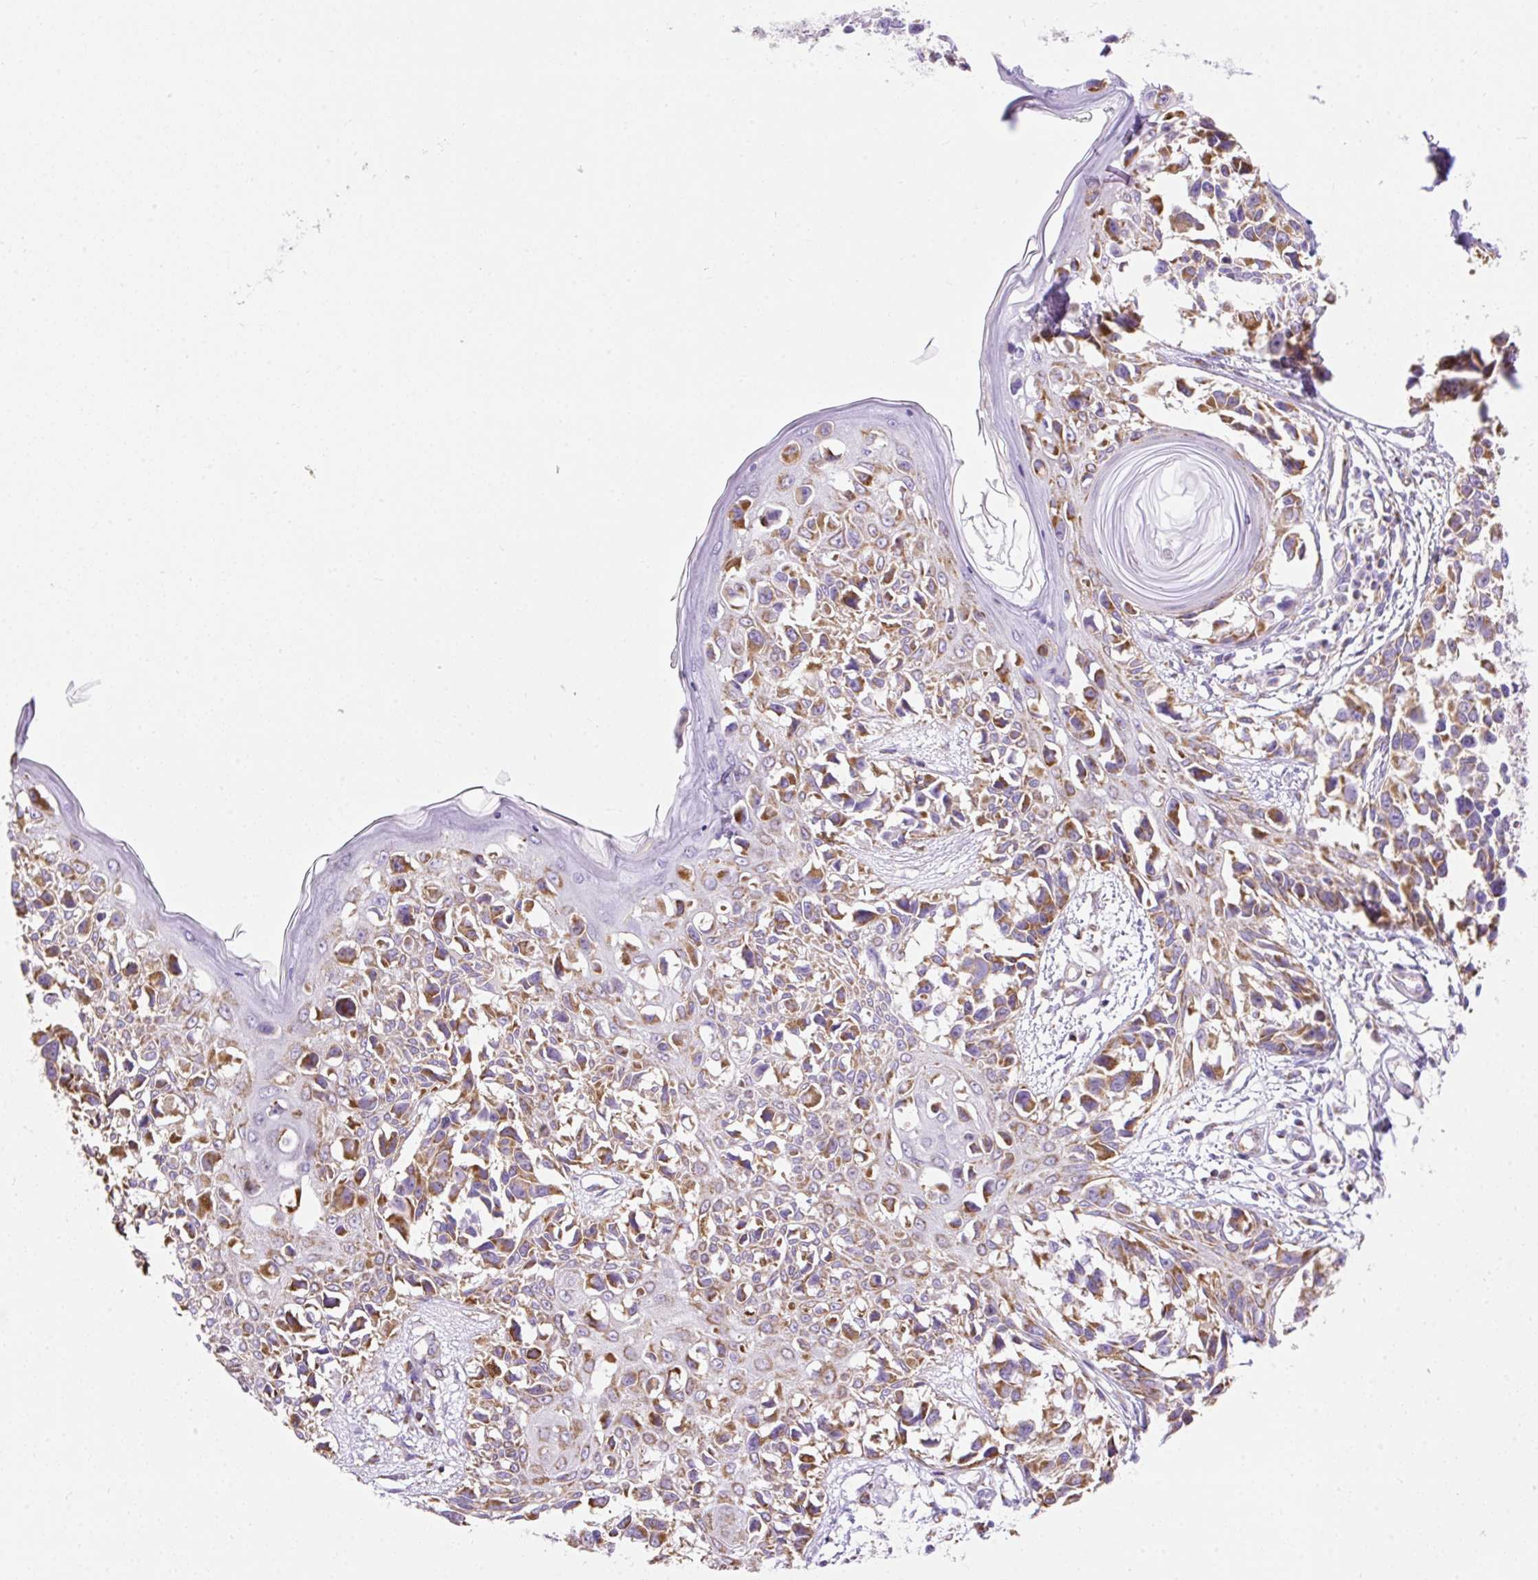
{"staining": {"intensity": "moderate", "quantity": ">75%", "location": "cytoplasmic/membranous"}, "tissue": "melanoma", "cell_type": "Tumor cells", "image_type": "cancer", "snomed": [{"axis": "morphology", "description": "Malignant melanoma, NOS"}, {"axis": "topography", "description": "Skin"}], "caption": "A medium amount of moderate cytoplasmic/membranous positivity is present in approximately >75% of tumor cells in melanoma tissue. The staining was performed using DAB (3,3'-diaminobenzidine) to visualize the protein expression in brown, while the nuclei were stained in blue with hematoxylin (Magnification: 20x).", "gene": "DAAM2", "patient": {"sex": "male", "age": 73}}